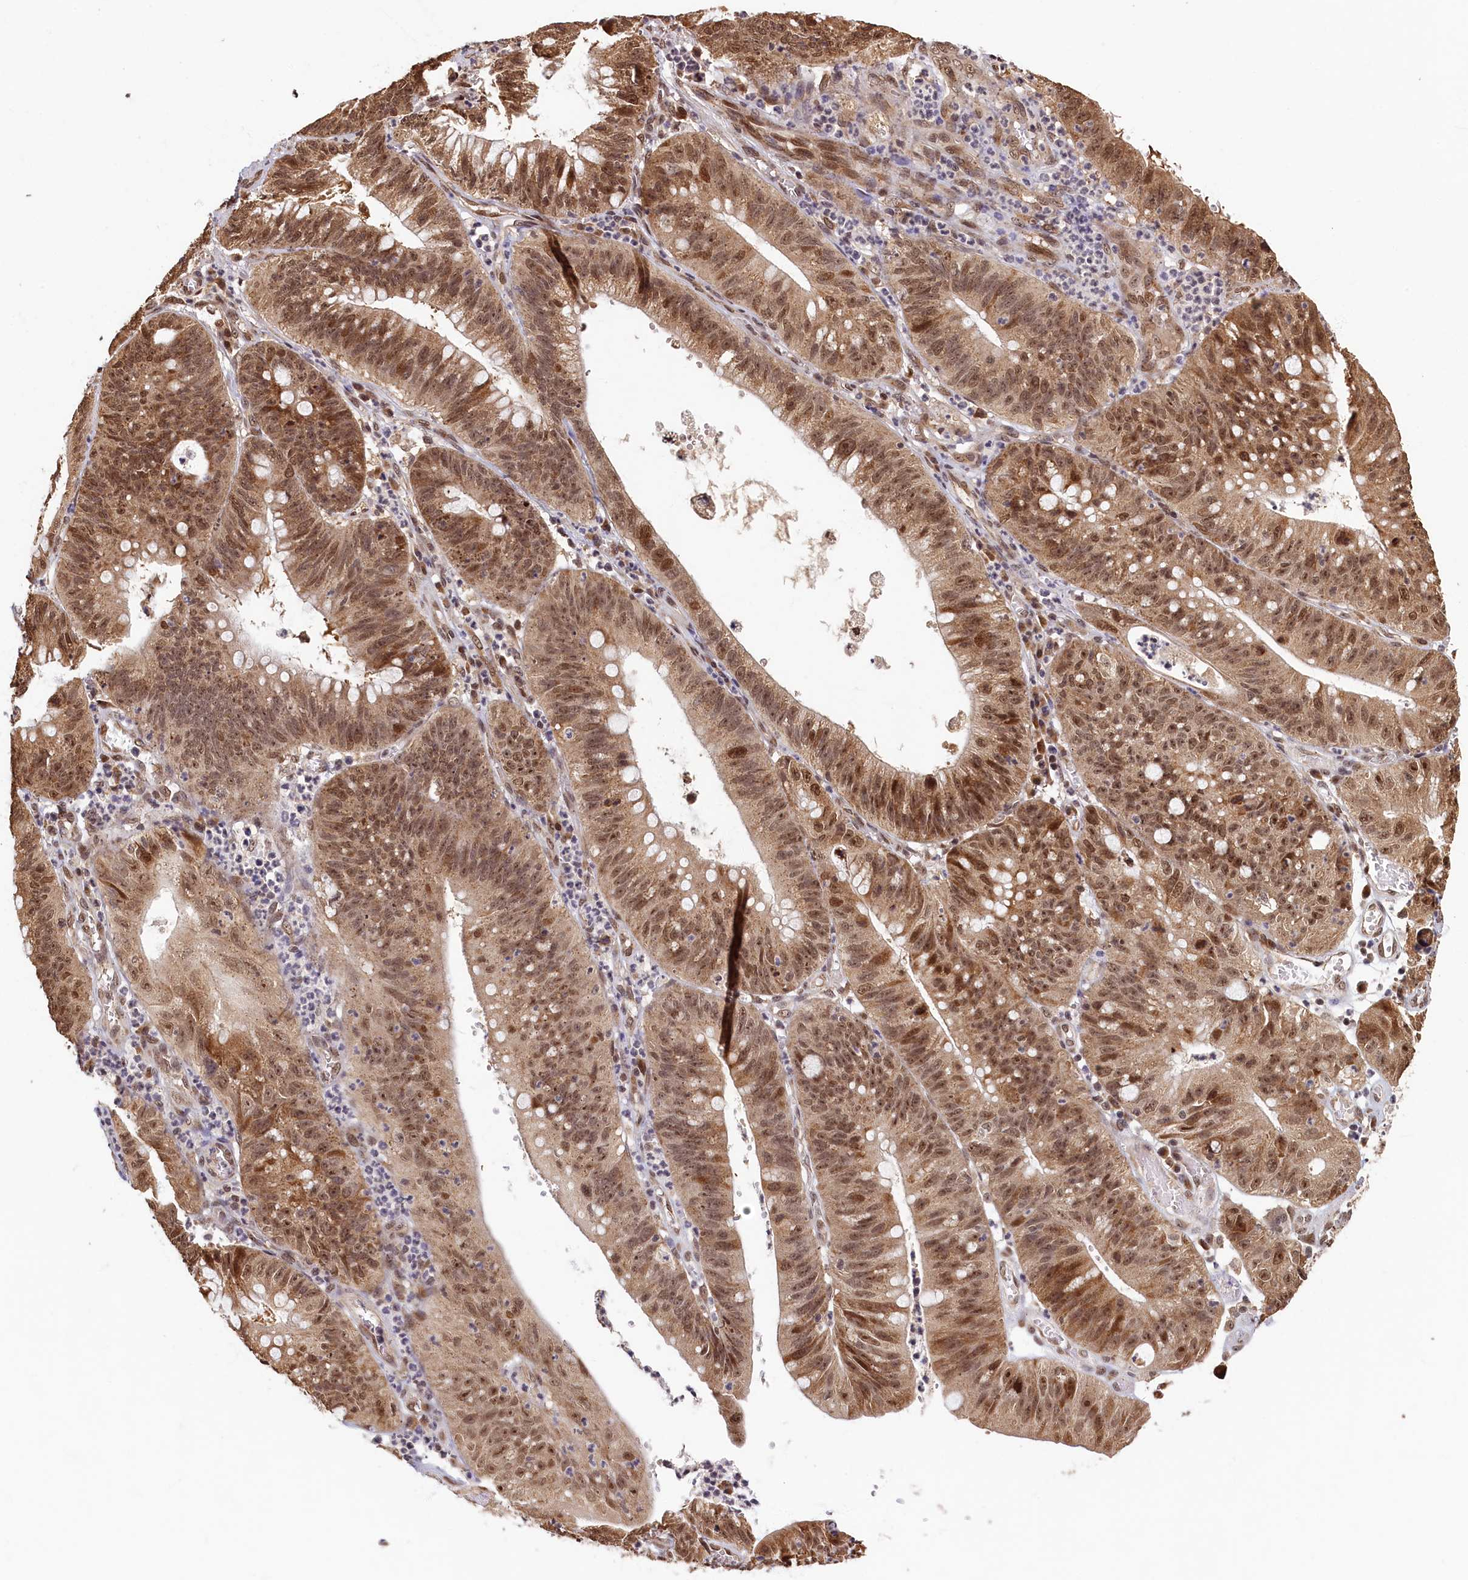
{"staining": {"intensity": "moderate", "quantity": ">75%", "location": "cytoplasmic/membranous,nuclear"}, "tissue": "stomach cancer", "cell_type": "Tumor cells", "image_type": "cancer", "snomed": [{"axis": "morphology", "description": "Adenocarcinoma, NOS"}, {"axis": "topography", "description": "Stomach"}], "caption": "Tumor cells reveal medium levels of moderate cytoplasmic/membranous and nuclear expression in about >75% of cells in human adenocarcinoma (stomach).", "gene": "CKAP2L", "patient": {"sex": "male", "age": 59}}